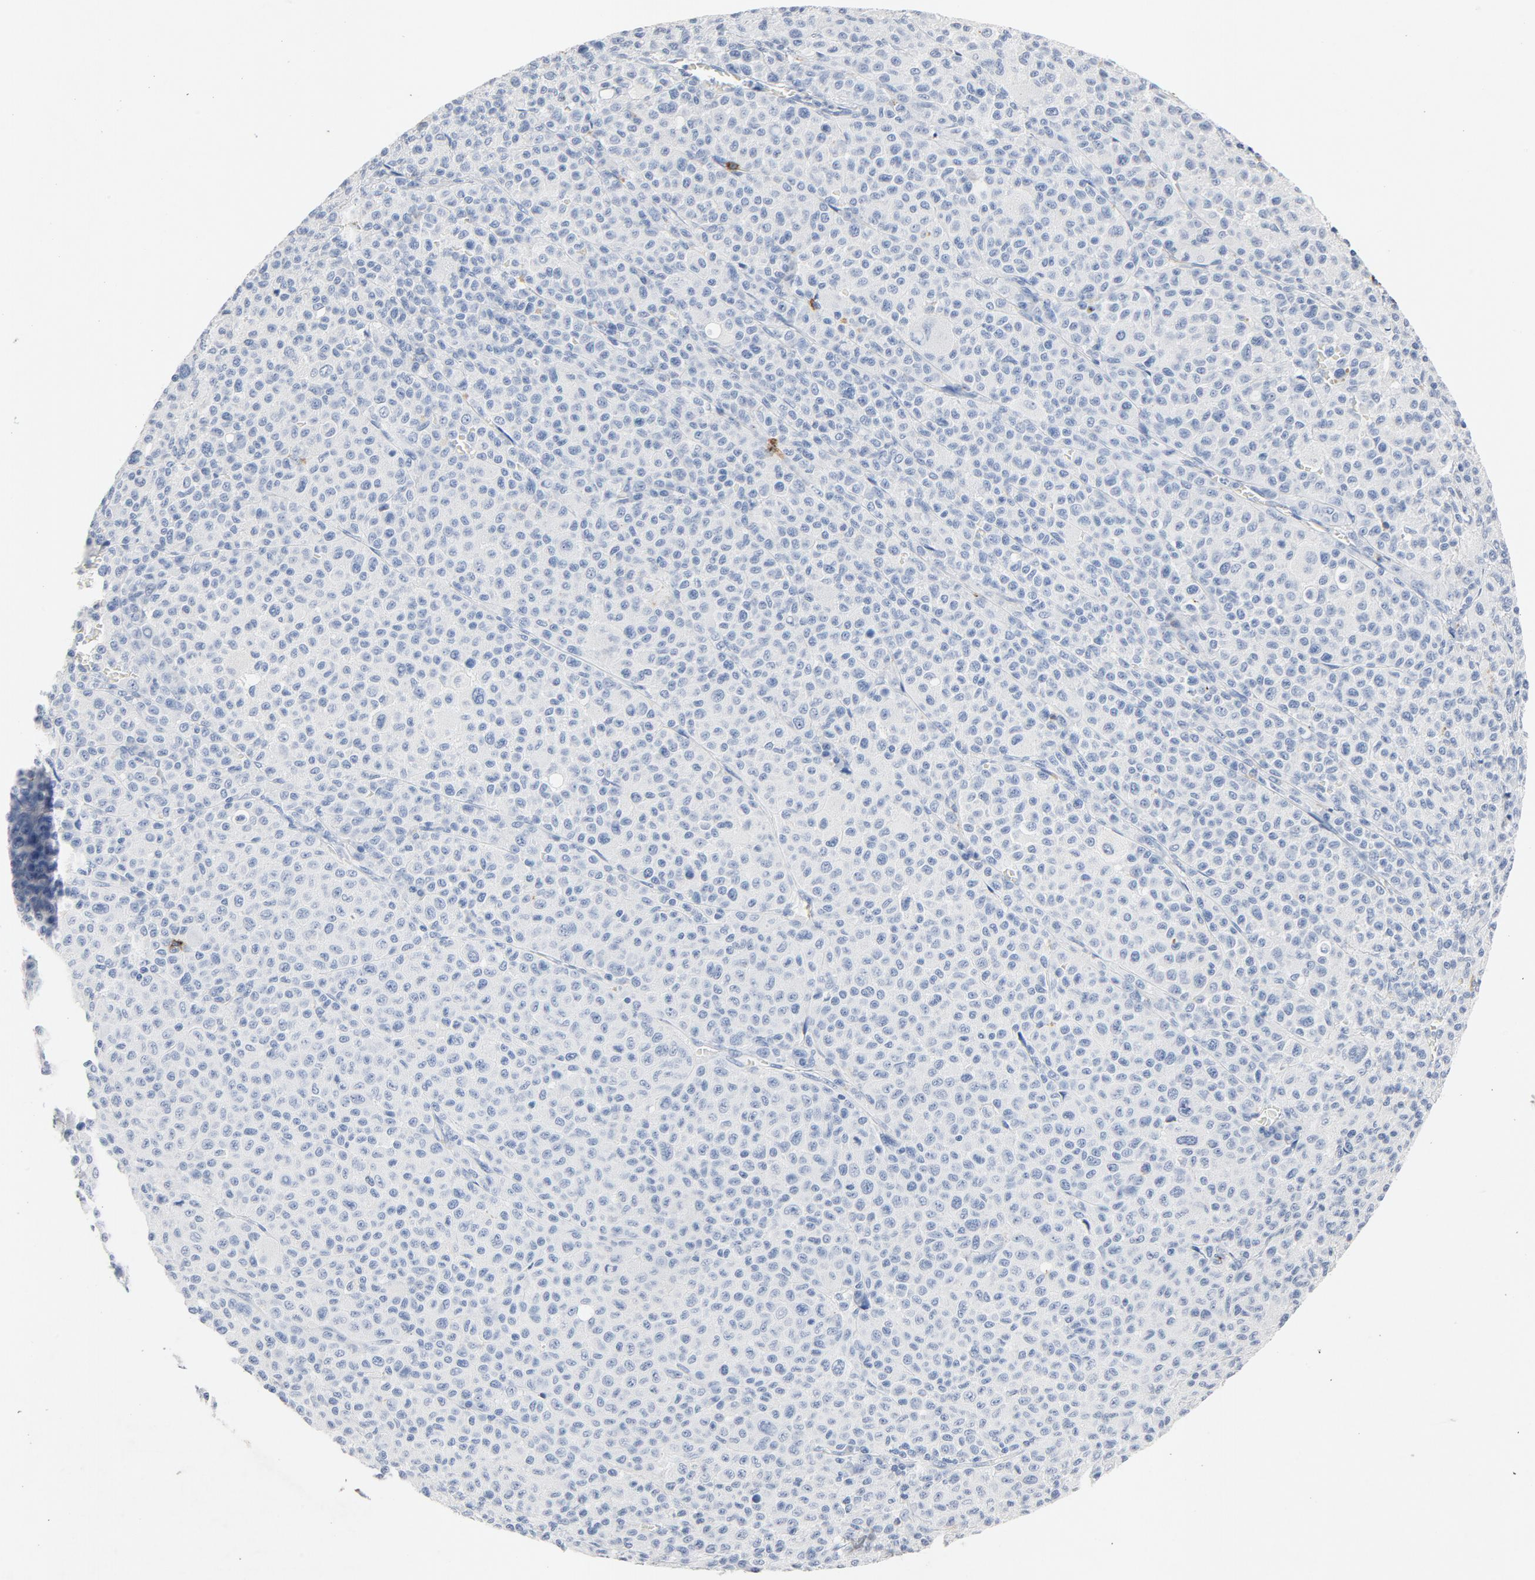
{"staining": {"intensity": "negative", "quantity": "none", "location": "none"}, "tissue": "melanoma", "cell_type": "Tumor cells", "image_type": "cancer", "snomed": [{"axis": "morphology", "description": "Malignant melanoma, Metastatic site"}, {"axis": "topography", "description": "Skin"}], "caption": "High power microscopy micrograph of an immunohistochemistry (IHC) micrograph of melanoma, revealing no significant expression in tumor cells.", "gene": "PTPRB", "patient": {"sex": "female", "age": 74}}